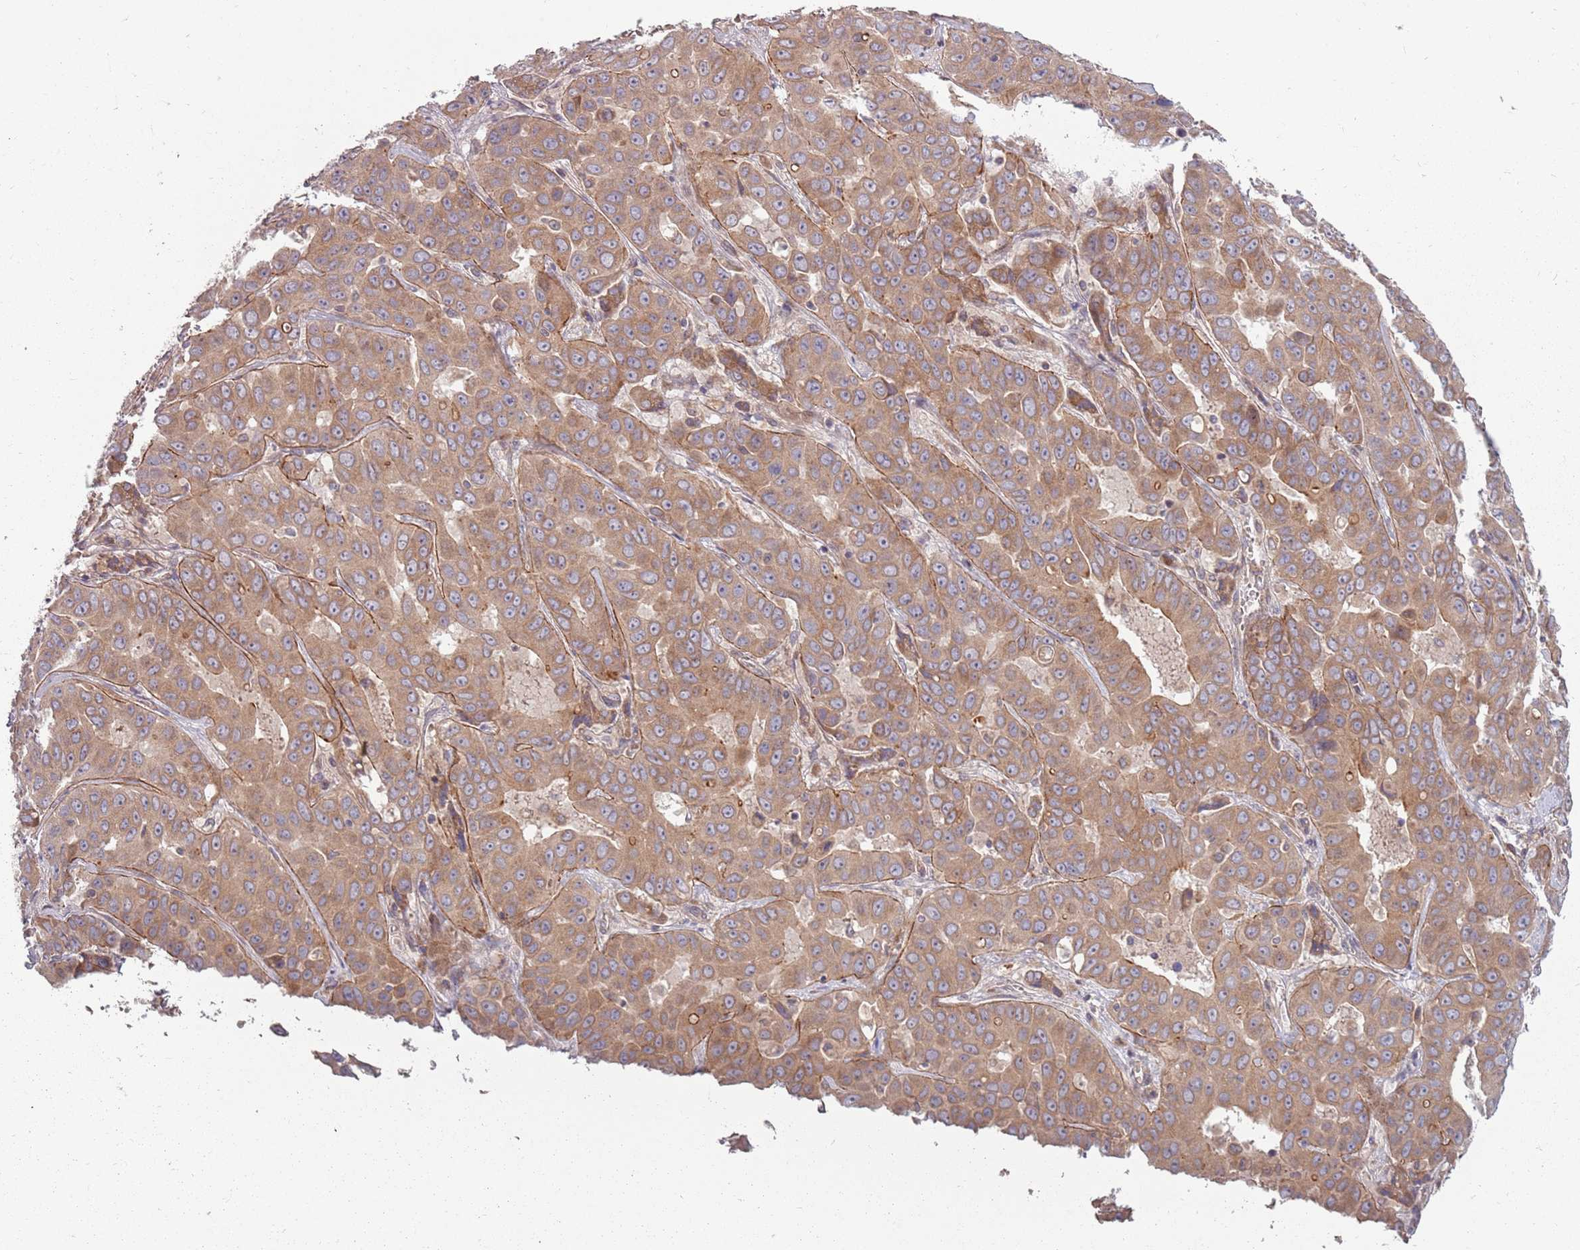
{"staining": {"intensity": "moderate", "quantity": ">75%", "location": "cytoplasmic/membranous"}, "tissue": "liver cancer", "cell_type": "Tumor cells", "image_type": "cancer", "snomed": [{"axis": "morphology", "description": "Cholangiocarcinoma"}, {"axis": "topography", "description": "Liver"}], "caption": "Immunohistochemical staining of liver cancer displays medium levels of moderate cytoplasmic/membranous protein staining in approximately >75% of tumor cells. (Brightfield microscopy of DAB IHC at high magnification).", "gene": "PLD6", "patient": {"sex": "female", "age": 52}}